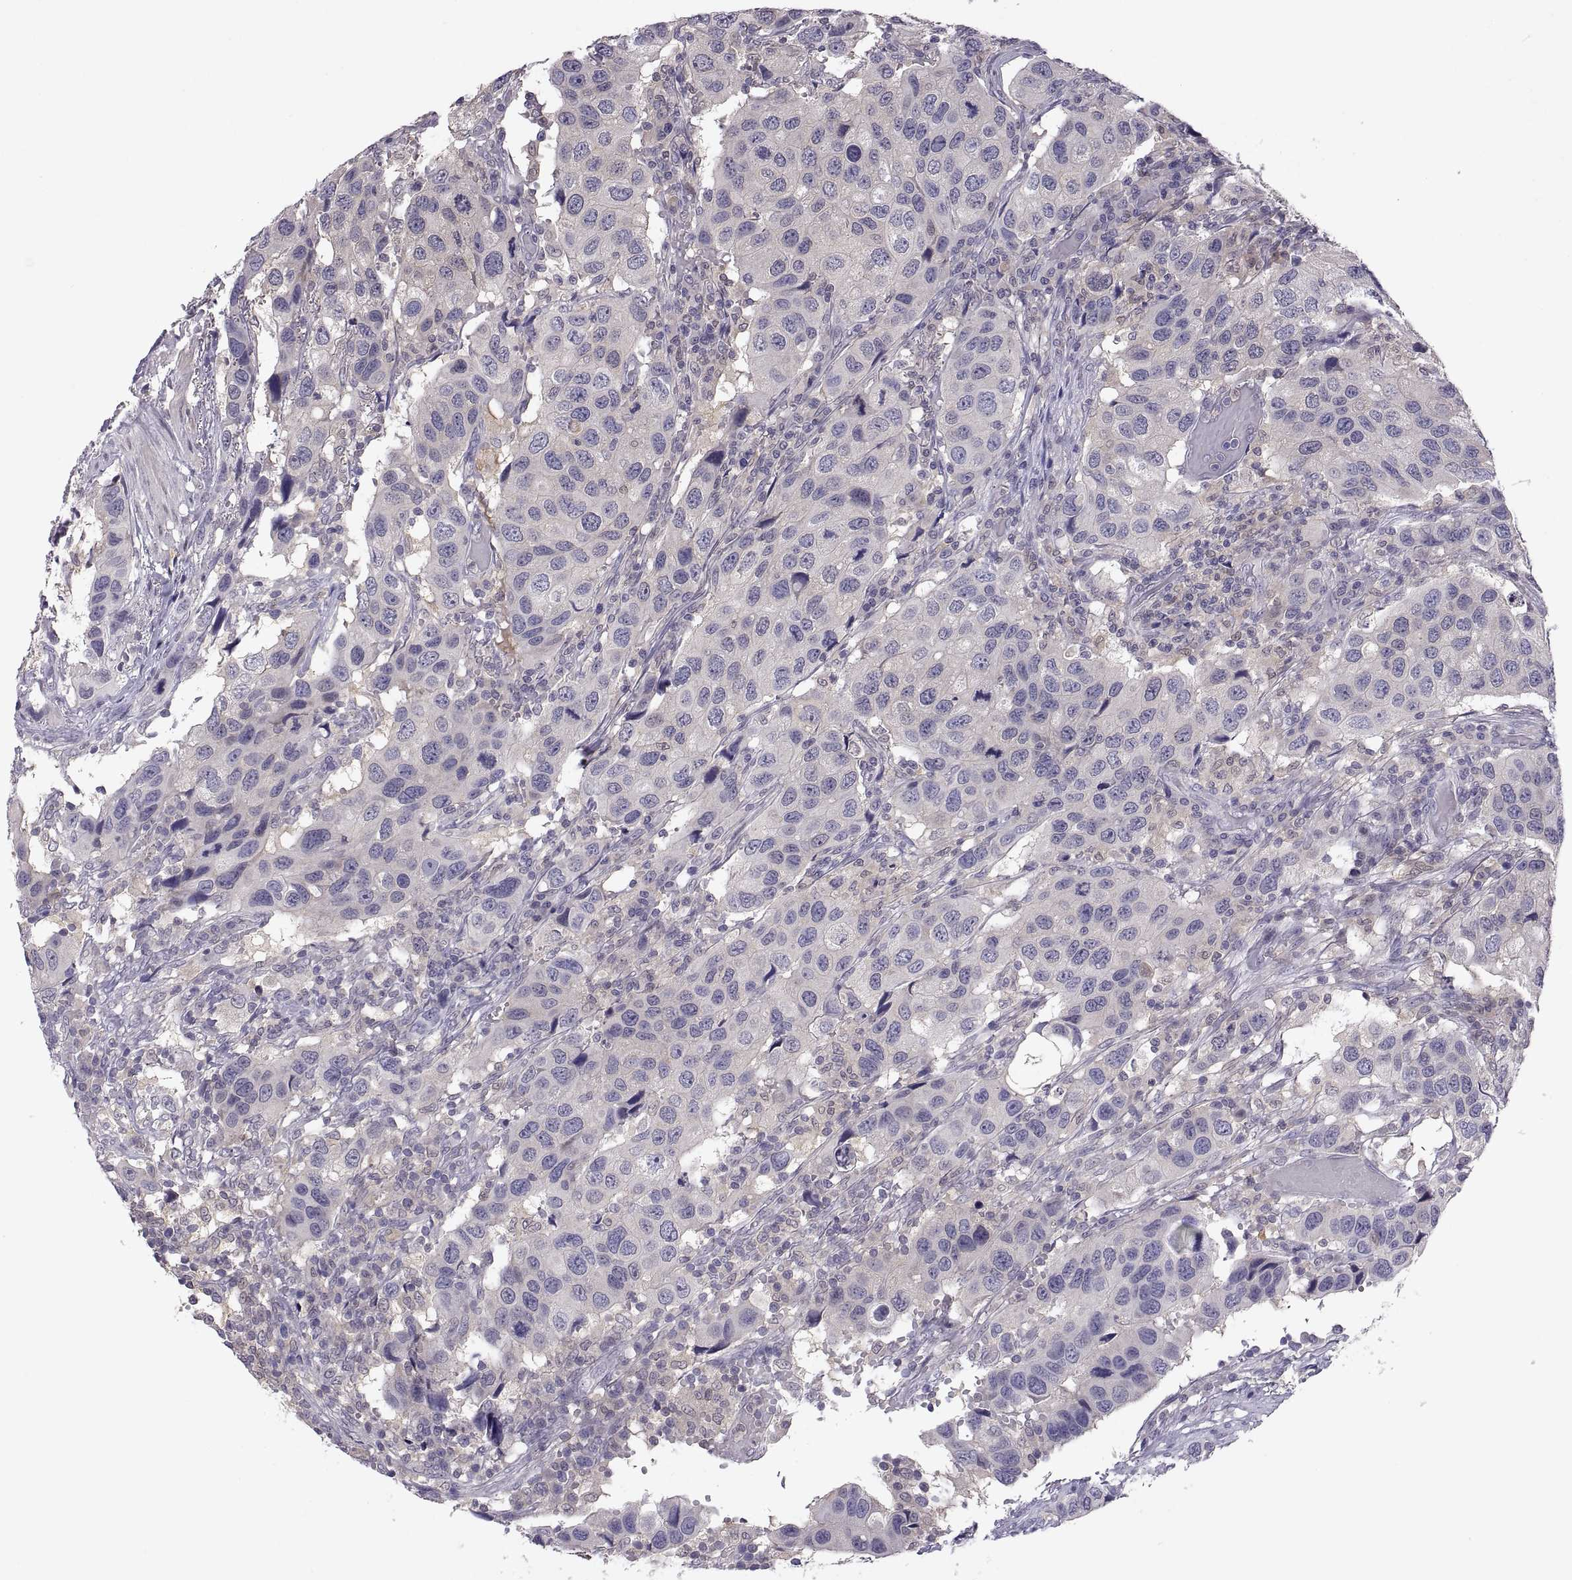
{"staining": {"intensity": "negative", "quantity": "none", "location": "none"}, "tissue": "urothelial cancer", "cell_type": "Tumor cells", "image_type": "cancer", "snomed": [{"axis": "morphology", "description": "Urothelial carcinoma, High grade"}, {"axis": "topography", "description": "Urinary bladder"}], "caption": "High-grade urothelial carcinoma stained for a protein using immunohistochemistry (IHC) displays no positivity tumor cells.", "gene": "FGF9", "patient": {"sex": "male", "age": 79}}